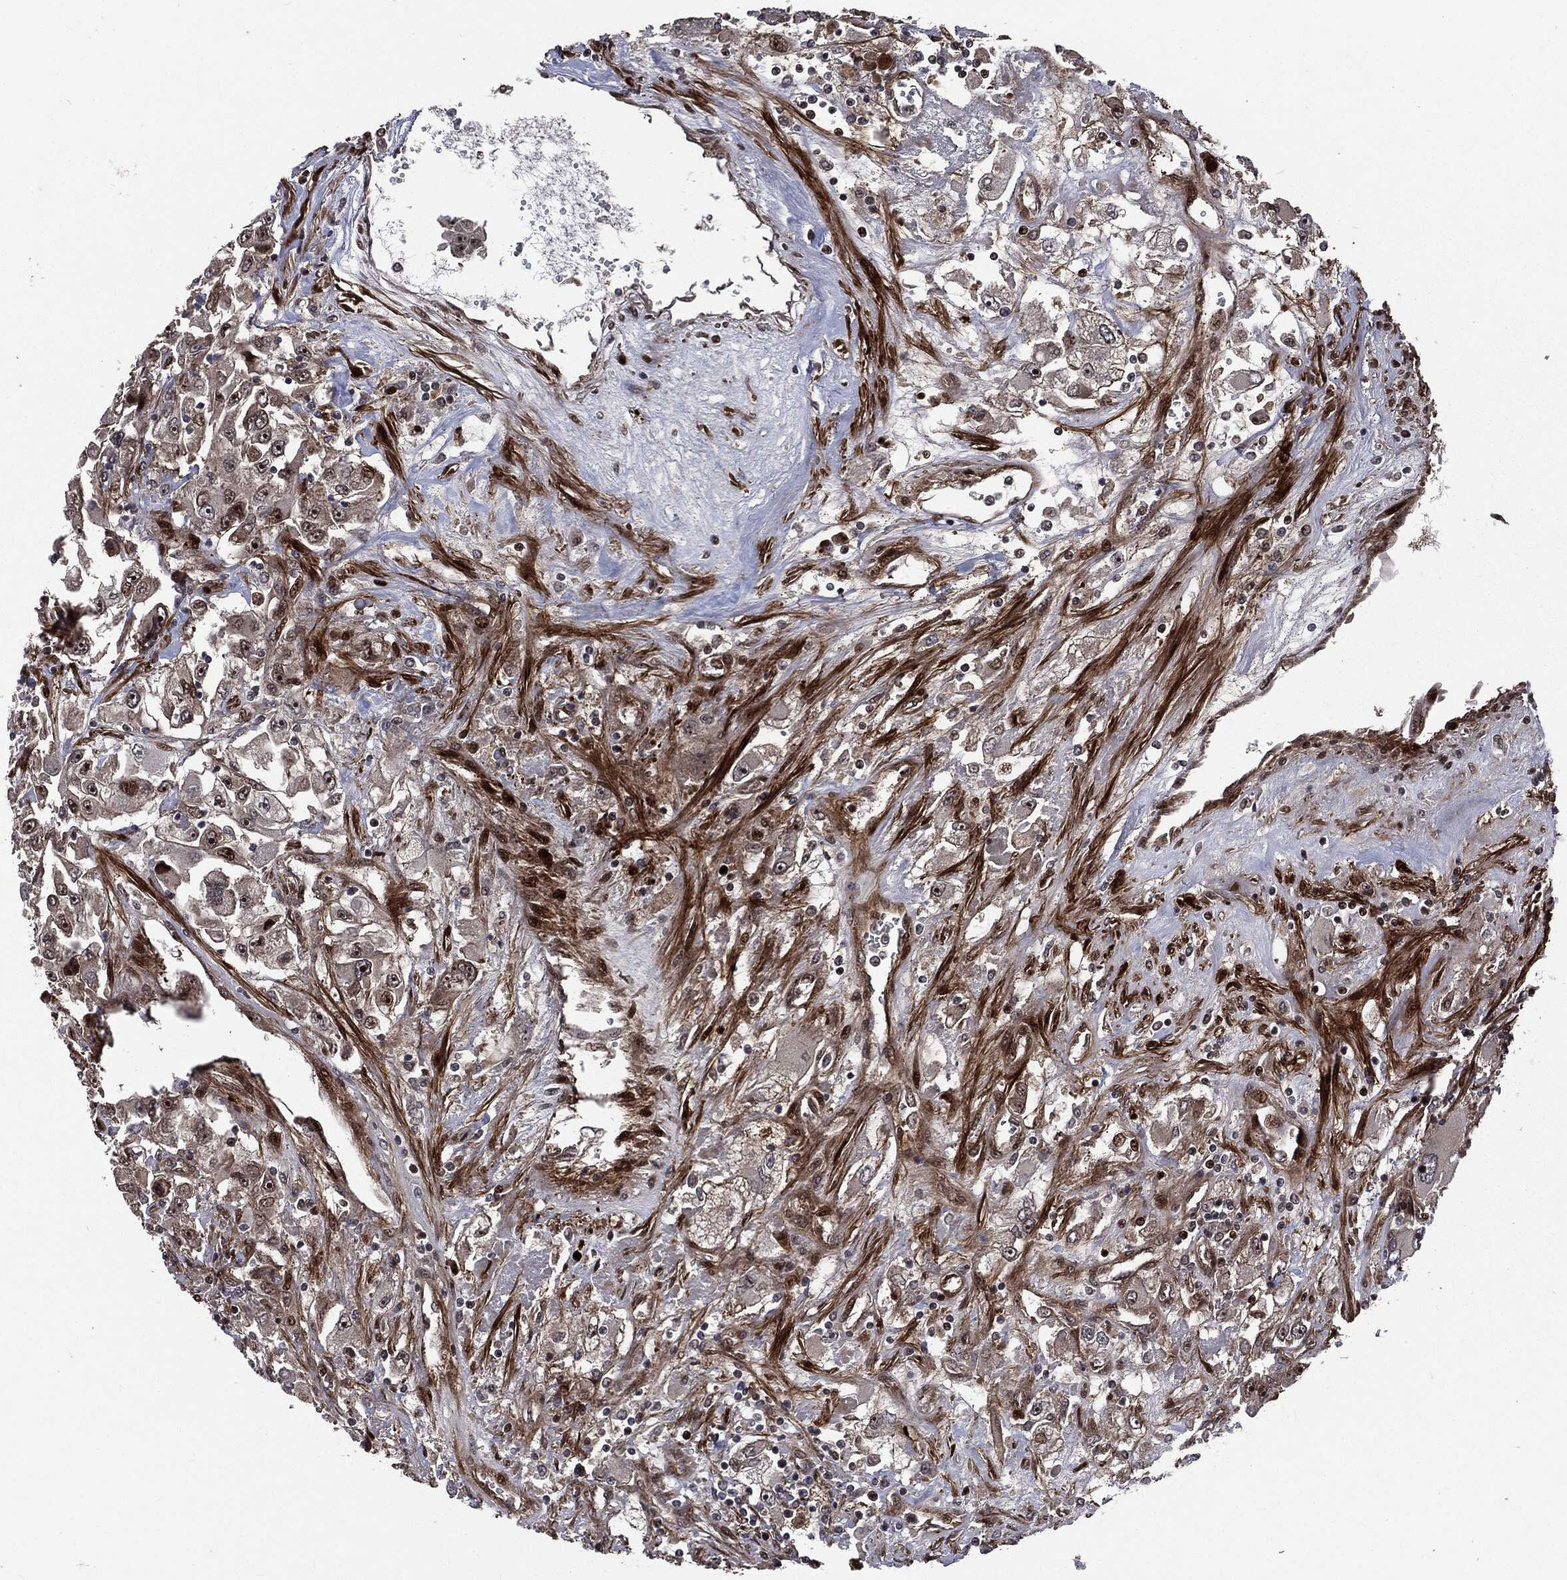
{"staining": {"intensity": "strong", "quantity": "<25%", "location": "nuclear"}, "tissue": "renal cancer", "cell_type": "Tumor cells", "image_type": "cancer", "snomed": [{"axis": "morphology", "description": "Adenocarcinoma, NOS"}, {"axis": "topography", "description": "Kidney"}], "caption": "DAB immunohistochemical staining of human renal cancer exhibits strong nuclear protein positivity in about <25% of tumor cells.", "gene": "SMAD4", "patient": {"sex": "female", "age": 52}}